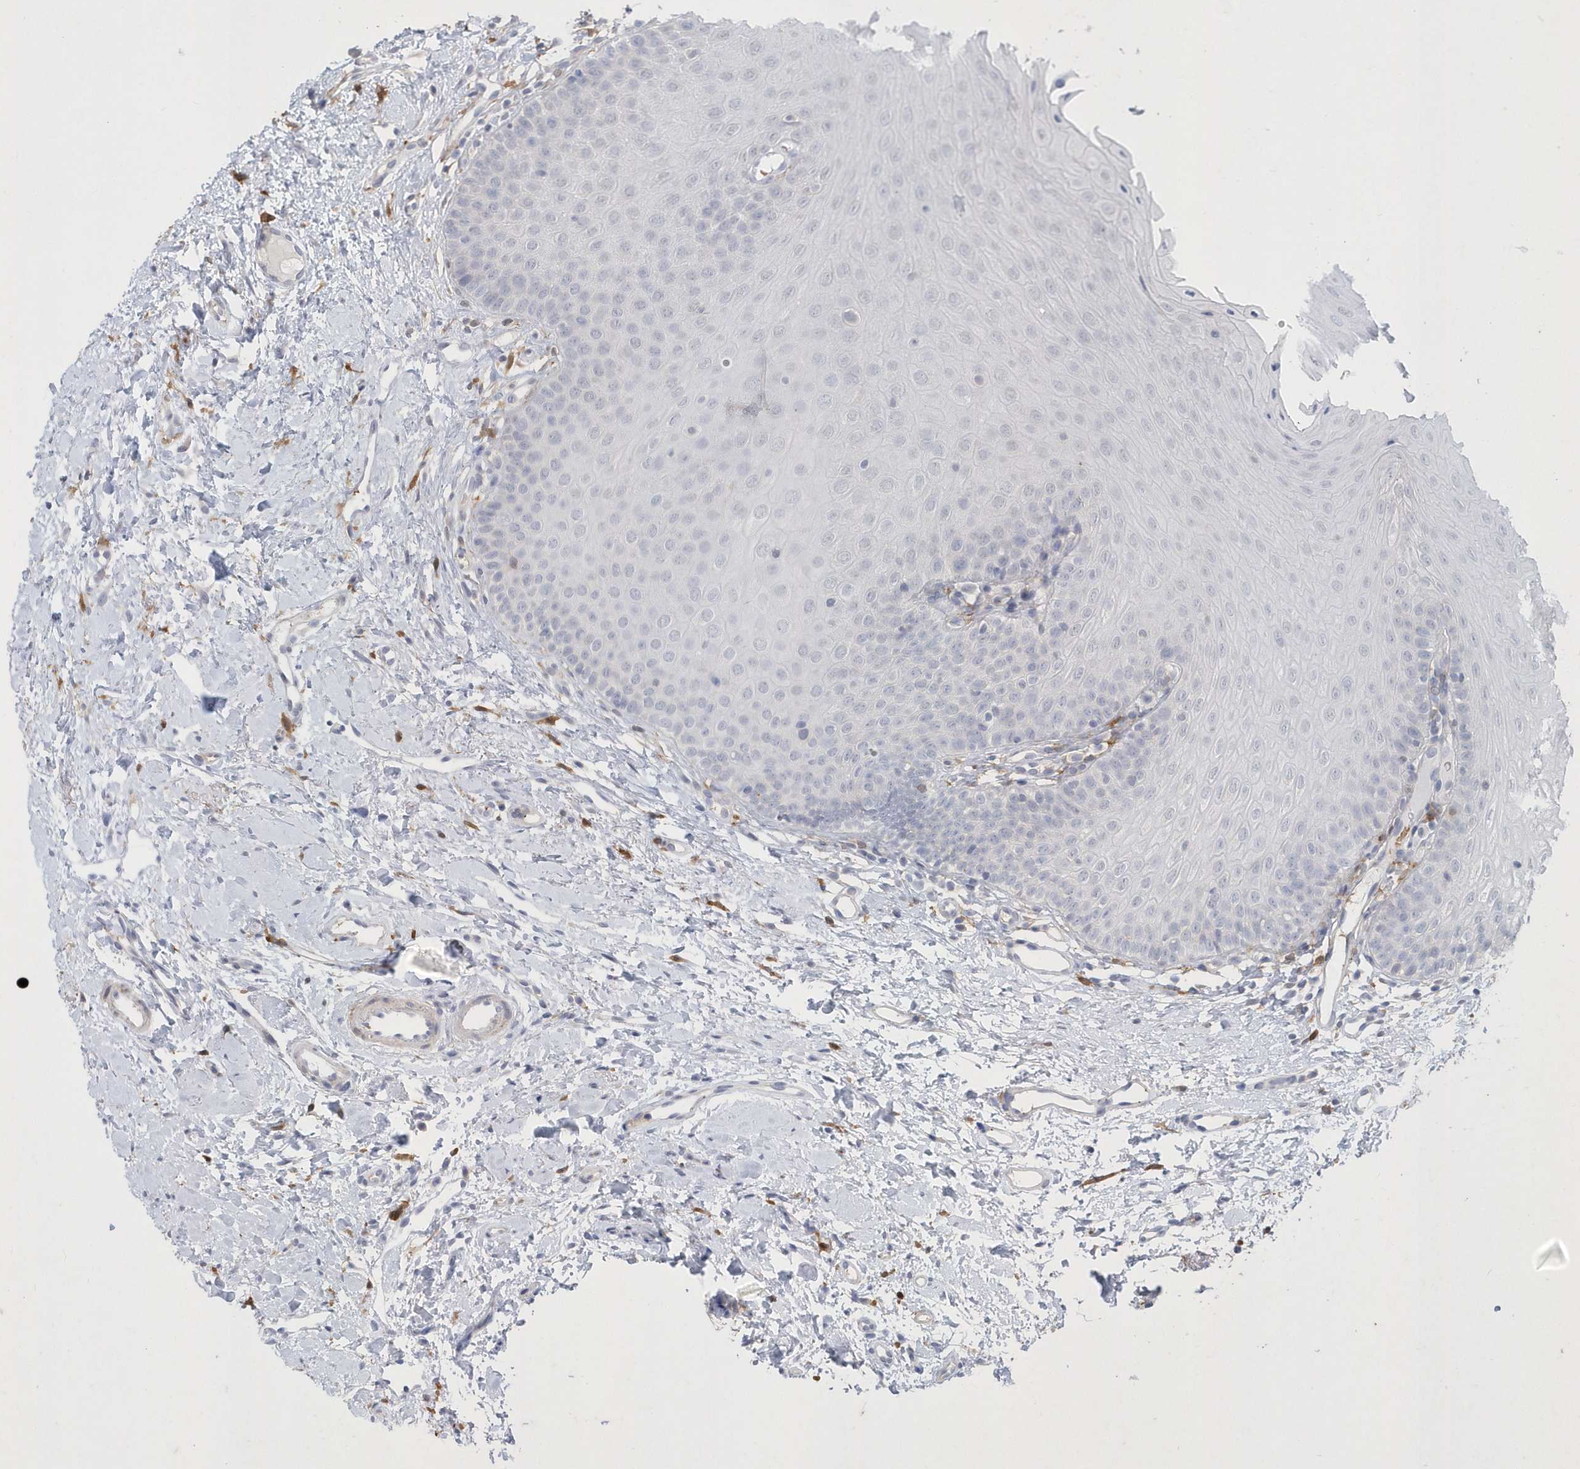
{"staining": {"intensity": "negative", "quantity": "none", "location": "none"}, "tissue": "oral mucosa", "cell_type": "Squamous epithelial cells", "image_type": "normal", "snomed": [{"axis": "morphology", "description": "Normal tissue, NOS"}, {"axis": "topography", "description": "Oral tissue"}], "caption": "An immunohistochemistry (IHC) photomicrograph of unremarkable oral mucosa is shown. There is no staining in squamous epithelial cells of oral mucosa. Brightfield microscopy of immunohistochemistry stained with DAB (brown) and hematoxylin (blue), captured at high magnification.", "gene": "TSPEAR", "patient": {"sex": "female", "age": 68}}